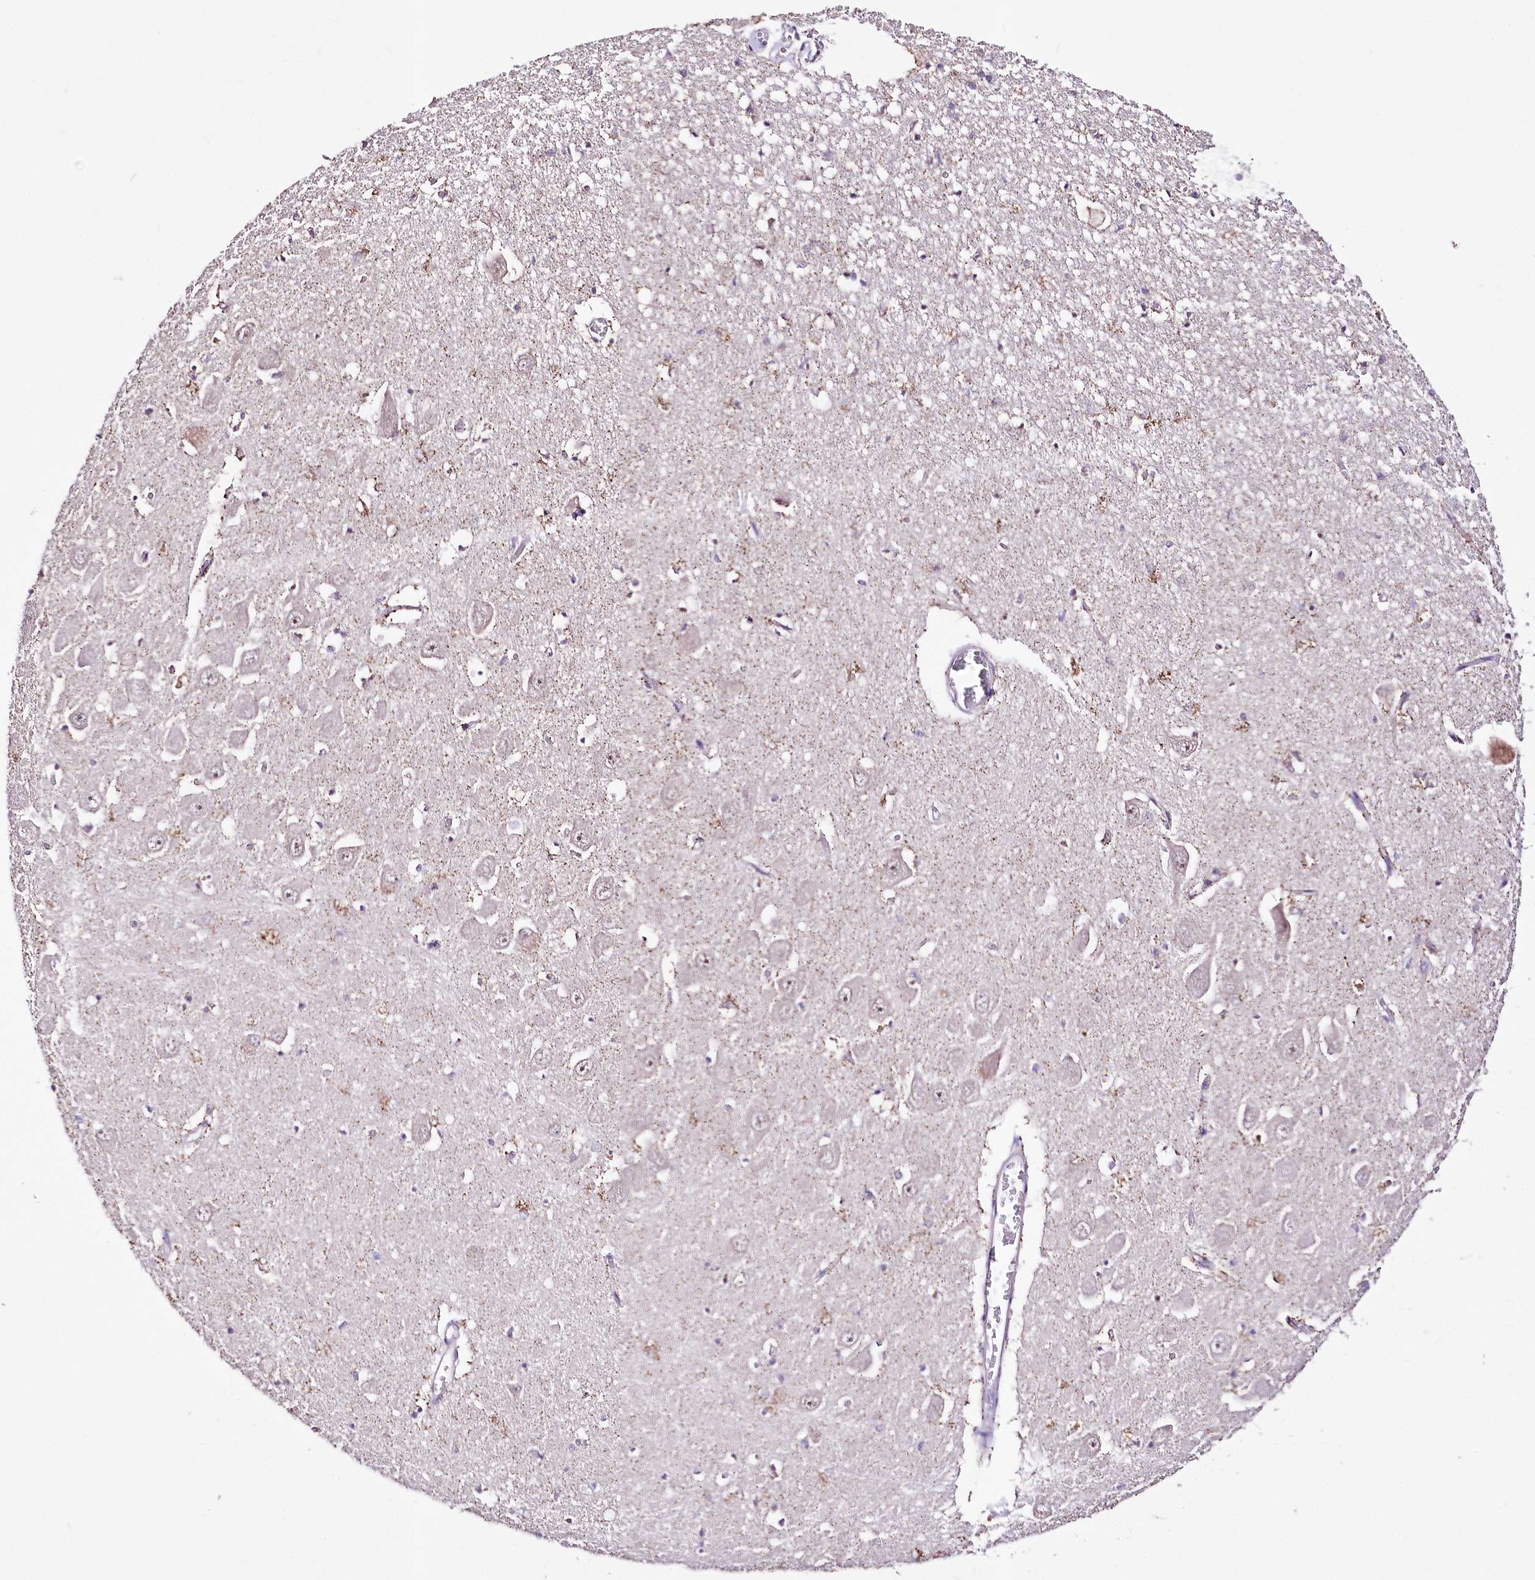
{"staining": {"intensity": "moderate", "quantity": "<25%", "location": "cytoplasmic/membranous"}, "tissue": "hippocampus", "cell_type": "Glial cells", "image_type": "normal", "snomed": [{"axis": "morphology", "description": "Normal tissue, NOS"}, {"axis": "topography", "description": "Hippocampus"}], "caption": "Immunohistochemical staining of normal human hippocampus reveals low levels of moderate cytoplasmic/membranous staining in approximately <25% of glial cells. Ihc stains the protein of interest in brown and the nuclei are stained blue.", "gene": "ATE1", "patient": {"sex": "male", "age": 70}}